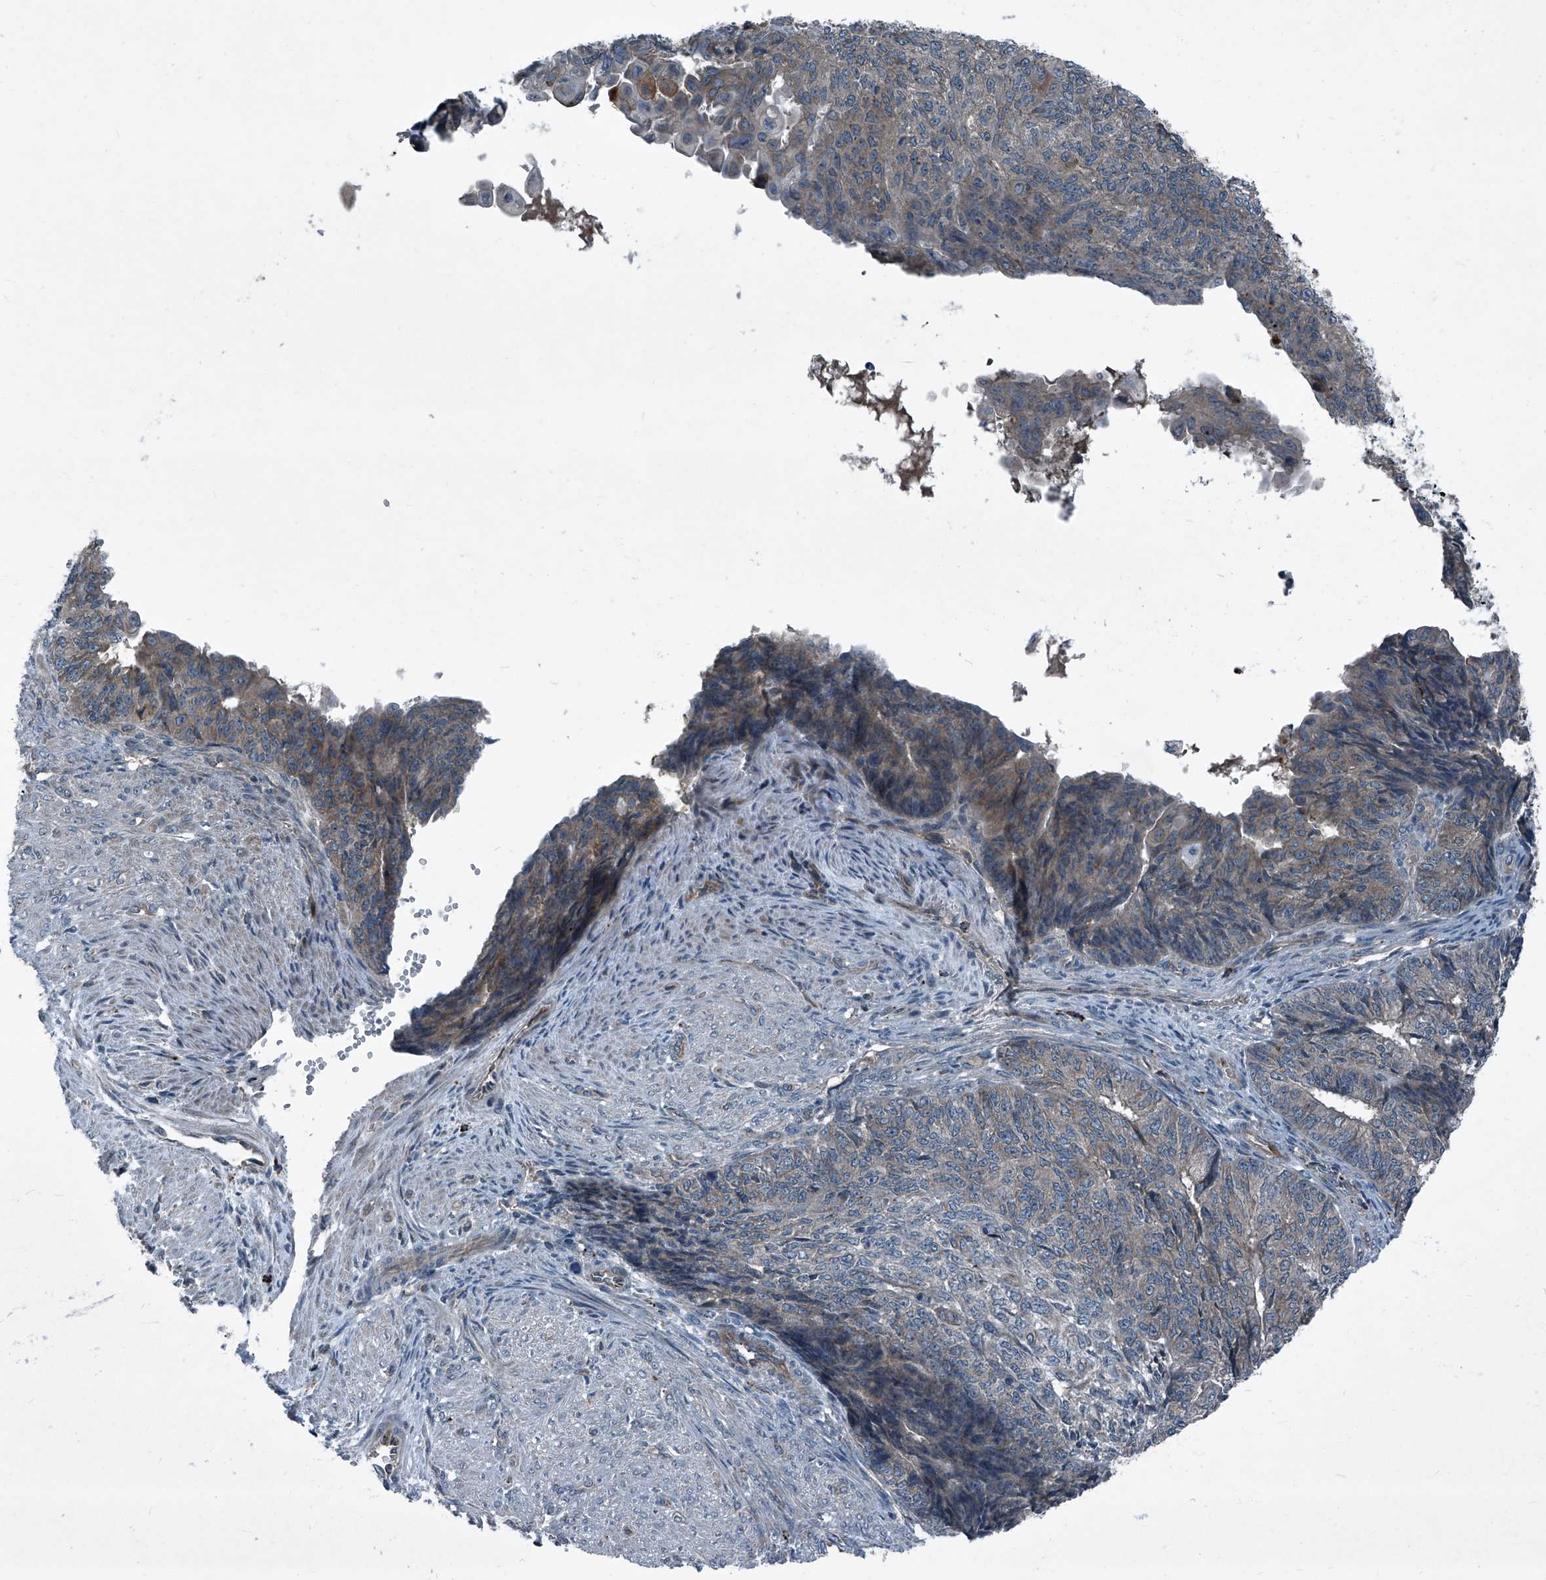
{"staining": {"intensity": "weak", "quantity": "<25%", "location": "cytoplasmic/membranous"}, "tissue": "endometrial cancer", "cell_type": "Tumor cells", "image_type": "cancer", "snomed": [{"axis": "morphology", "description": "Adenocarcinoma, NOS"}, {"axis": "topography", "description": "Endometrium"}], "caption": "There is no significant staining in tumor cells of endometrial cancer (adenocarcinoma).", "gene": "SENP2", "patient": {"sex": "female", "age": 32}}